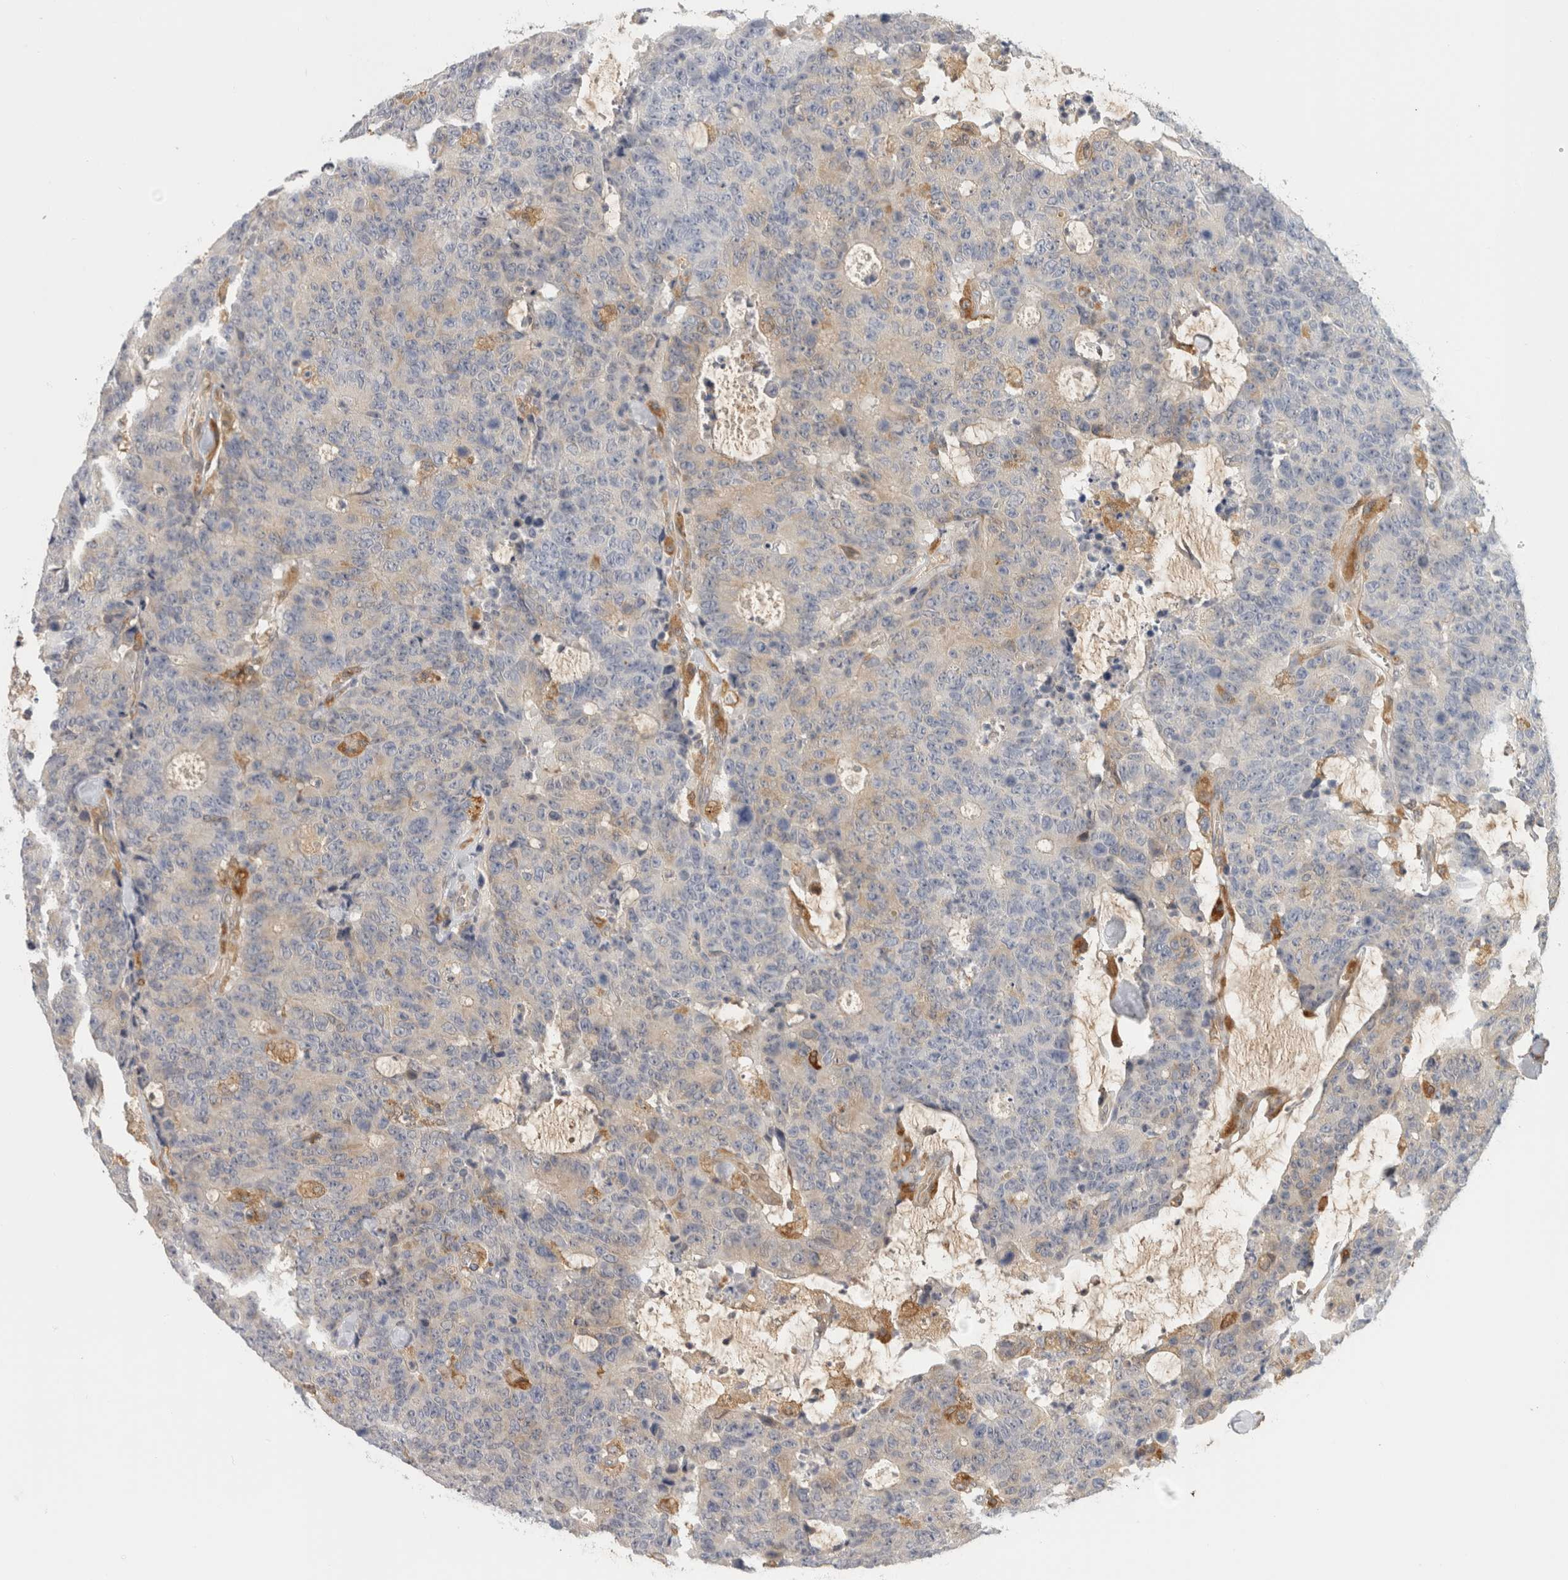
{"staining": {"intensity": "weak", "quantity": "25%-75%", "location": "cytoplasmic/membranous"}, "tissue": "colorectal cancer", "cell_type": "Tumor cells", "image_type": "cancer", "snomed": [{"axis": "morphology", "description": "Adenocarcinoma, NOS"}, {"axis": "topography", "description": "Colon"}], "caption": "Protein expression by immunohistochemistry (IHC) exhibits weak cytoplasmic/membranous positivity in about 25%-75% of tumor cells in colorectal cancer.", "gene": "APOL2", "patient": {"sex": "female", "age": 86}}